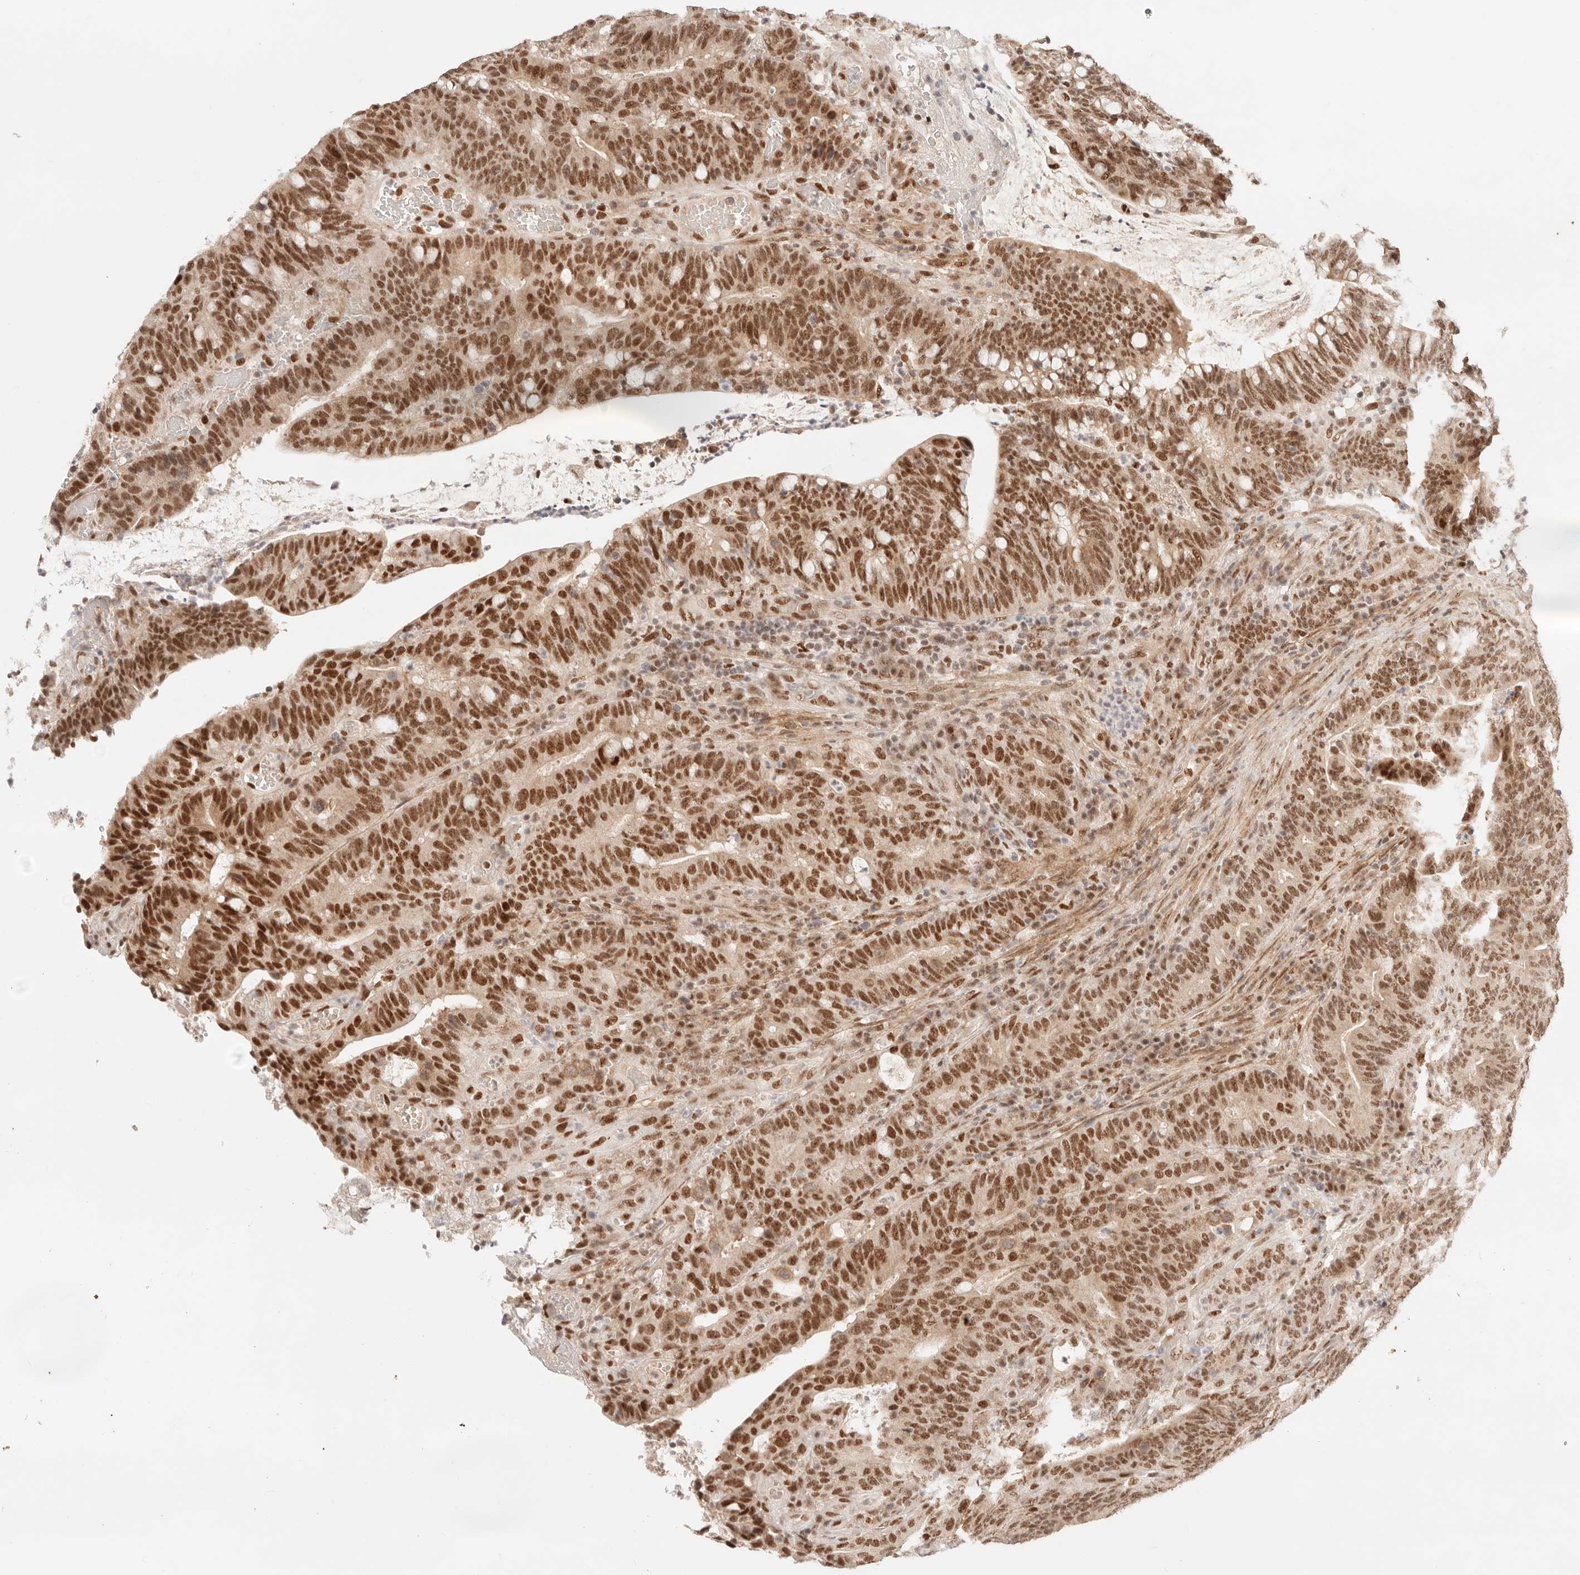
{"staining": {"intensity": "moderate", "quantity": ">75%", "location": "nuclear"}, "tissue": "colorectal cancer", "cell_type": "Tumor cells", "image_type": "cancer", "snomed": [{"axis": "morphology", "description": "Adenocarcinoma, NOS"}, {"axis": "topography", "description": "Colon"}], "caption": "Protein expression analysis of adenocarcinoma (colorectal) shows moderate nuclear staining in approximately >75% of tumor cells.", "gene": "GTF2E2", "patient": {"sex": "female", "age": 66}}